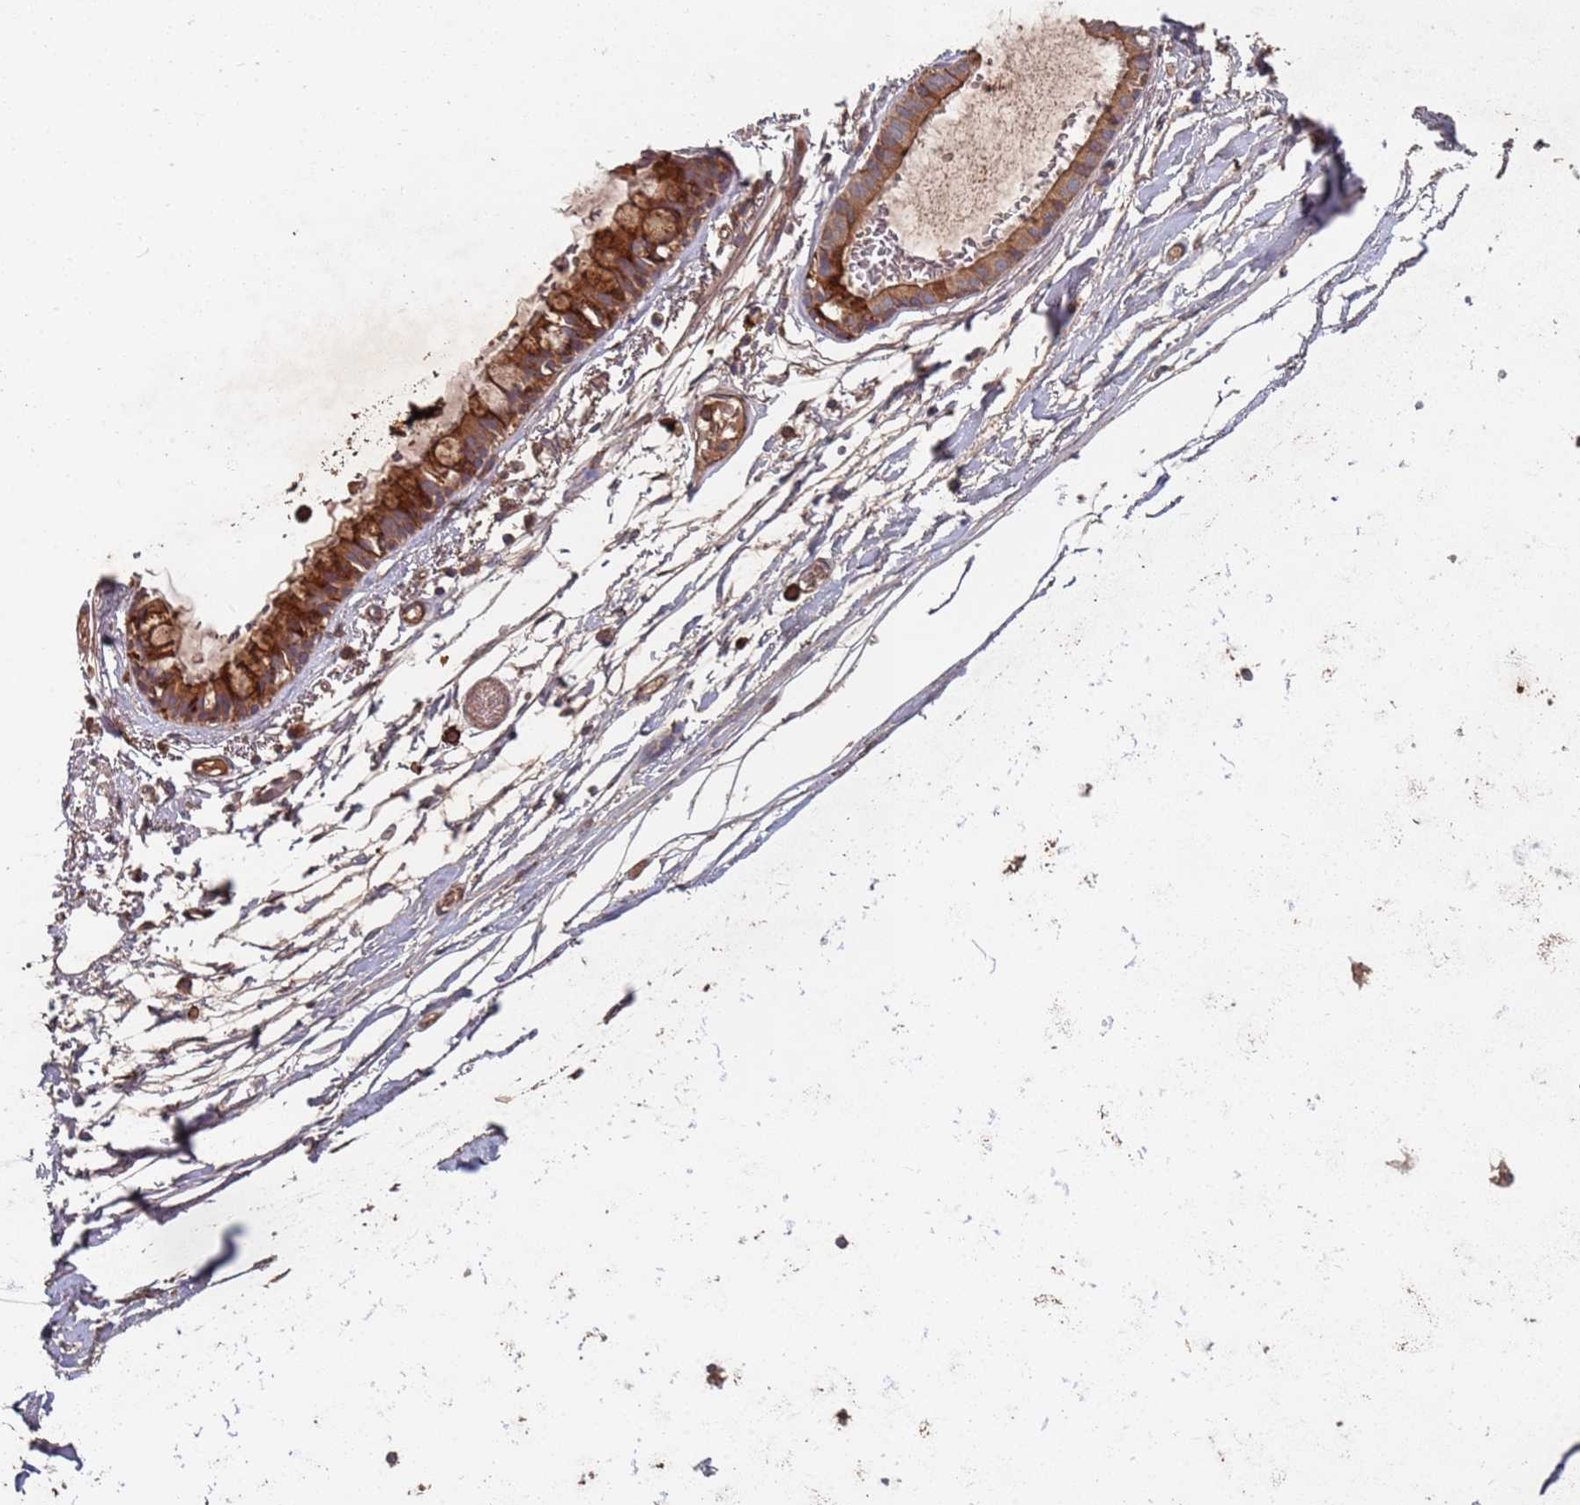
{"staining": {"intensity": "strong", "quantity": ">75%", "location": "cytoplasmic/membranous"}, "tissue": "bronchus", "cell_type": "Respiratory epithelial cells", "image_type": "normal", "snomed": [{"axis": "morphology", "description": "Normal tissue, NOS"}, {"axis": "topography", "description": "Cartilage tissue"}], "caption": "DAB (3,3'-diaminobenzidine) immunohistochemical staining of normal bronchus reveals strong cytoplasmic/membranous protein expression in about >75% of respiratory epithelial cells. (Brightfield microscopy of DAB IHC at high magnification).", "gene": "ATG5", "patient": {"sex": "male", "age": 63}}